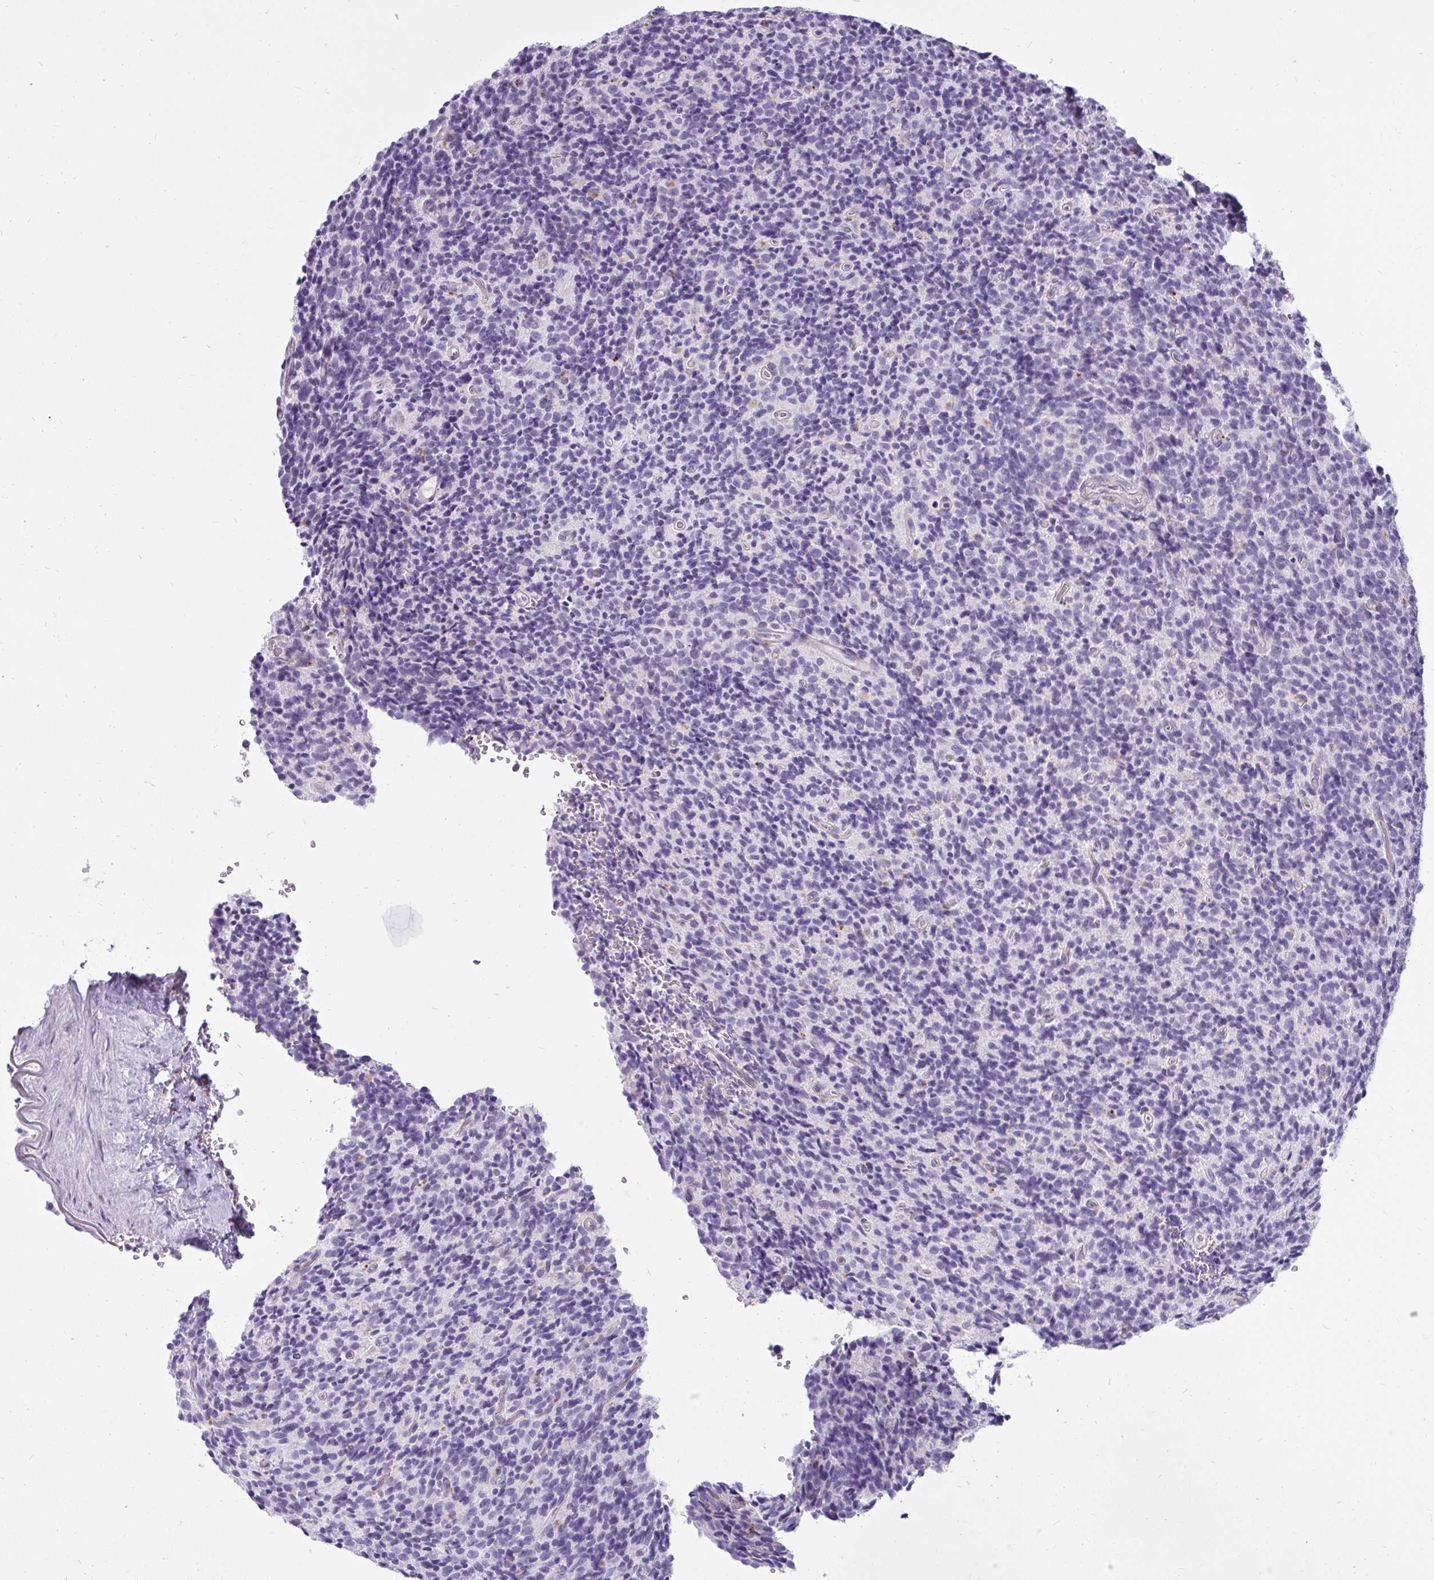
{"staining": {"intensity": "negative", "quantity": "none", "location": "none"}, "tissue": "glioma", "cell_type": "Tumor cells", "image_type": "cancer", "snomed": [{"axis": "morphology", "description": "Glioma, malignant, High grade"}, {"axis": "topography", "description": "Brain"}], "caption": "IHC of high-grade glioma (malignant) reveals no staining in tumor cells. (DAB immunohistochemistry with hematoxylin counter stain).", "gene": "CTSZ", "patient": {"sex": "male", "age": 76}}